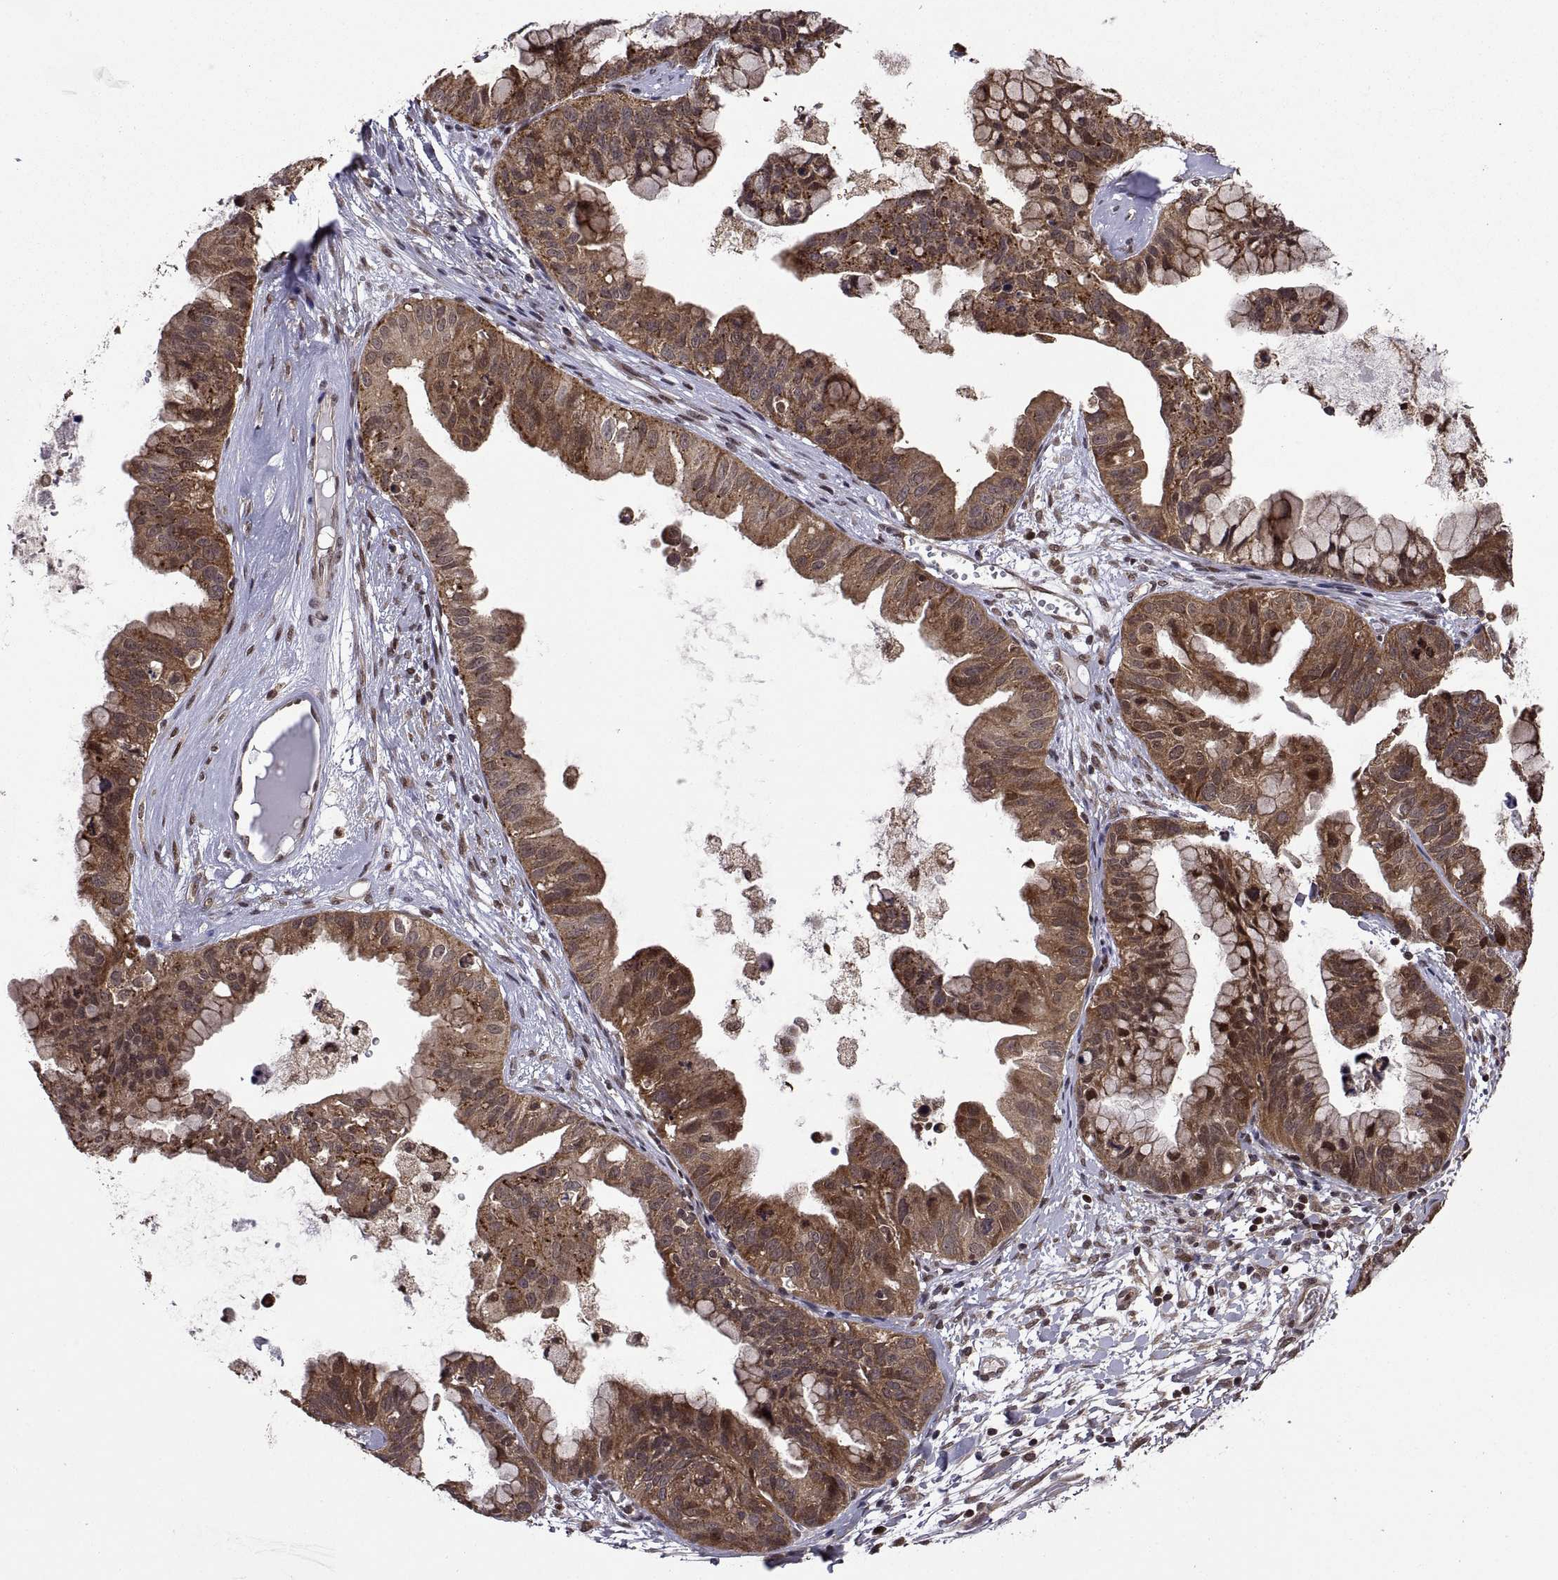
{"staining": {"intensity": "moderate", "quantity": ">75%", "location": "cytoplasmic/membranous"}, "tissue": "ovarian cancer", "cell_type": "Tumor cells", "image_type": "cancer", "snomed": [{"axis": "morphology", "description": "Cystadenocarcinoma, mucinous, NOS"}, {"axis": "topography", "description": "Ovary"}], "caption": "Ovarian cancer stained with a brown dye displays moderate cytoplasmic/membranous positive expression in about >75% of tumor cells.", "gene": "ZNRF2", "patient": {"sex": "female", "age": 76}}